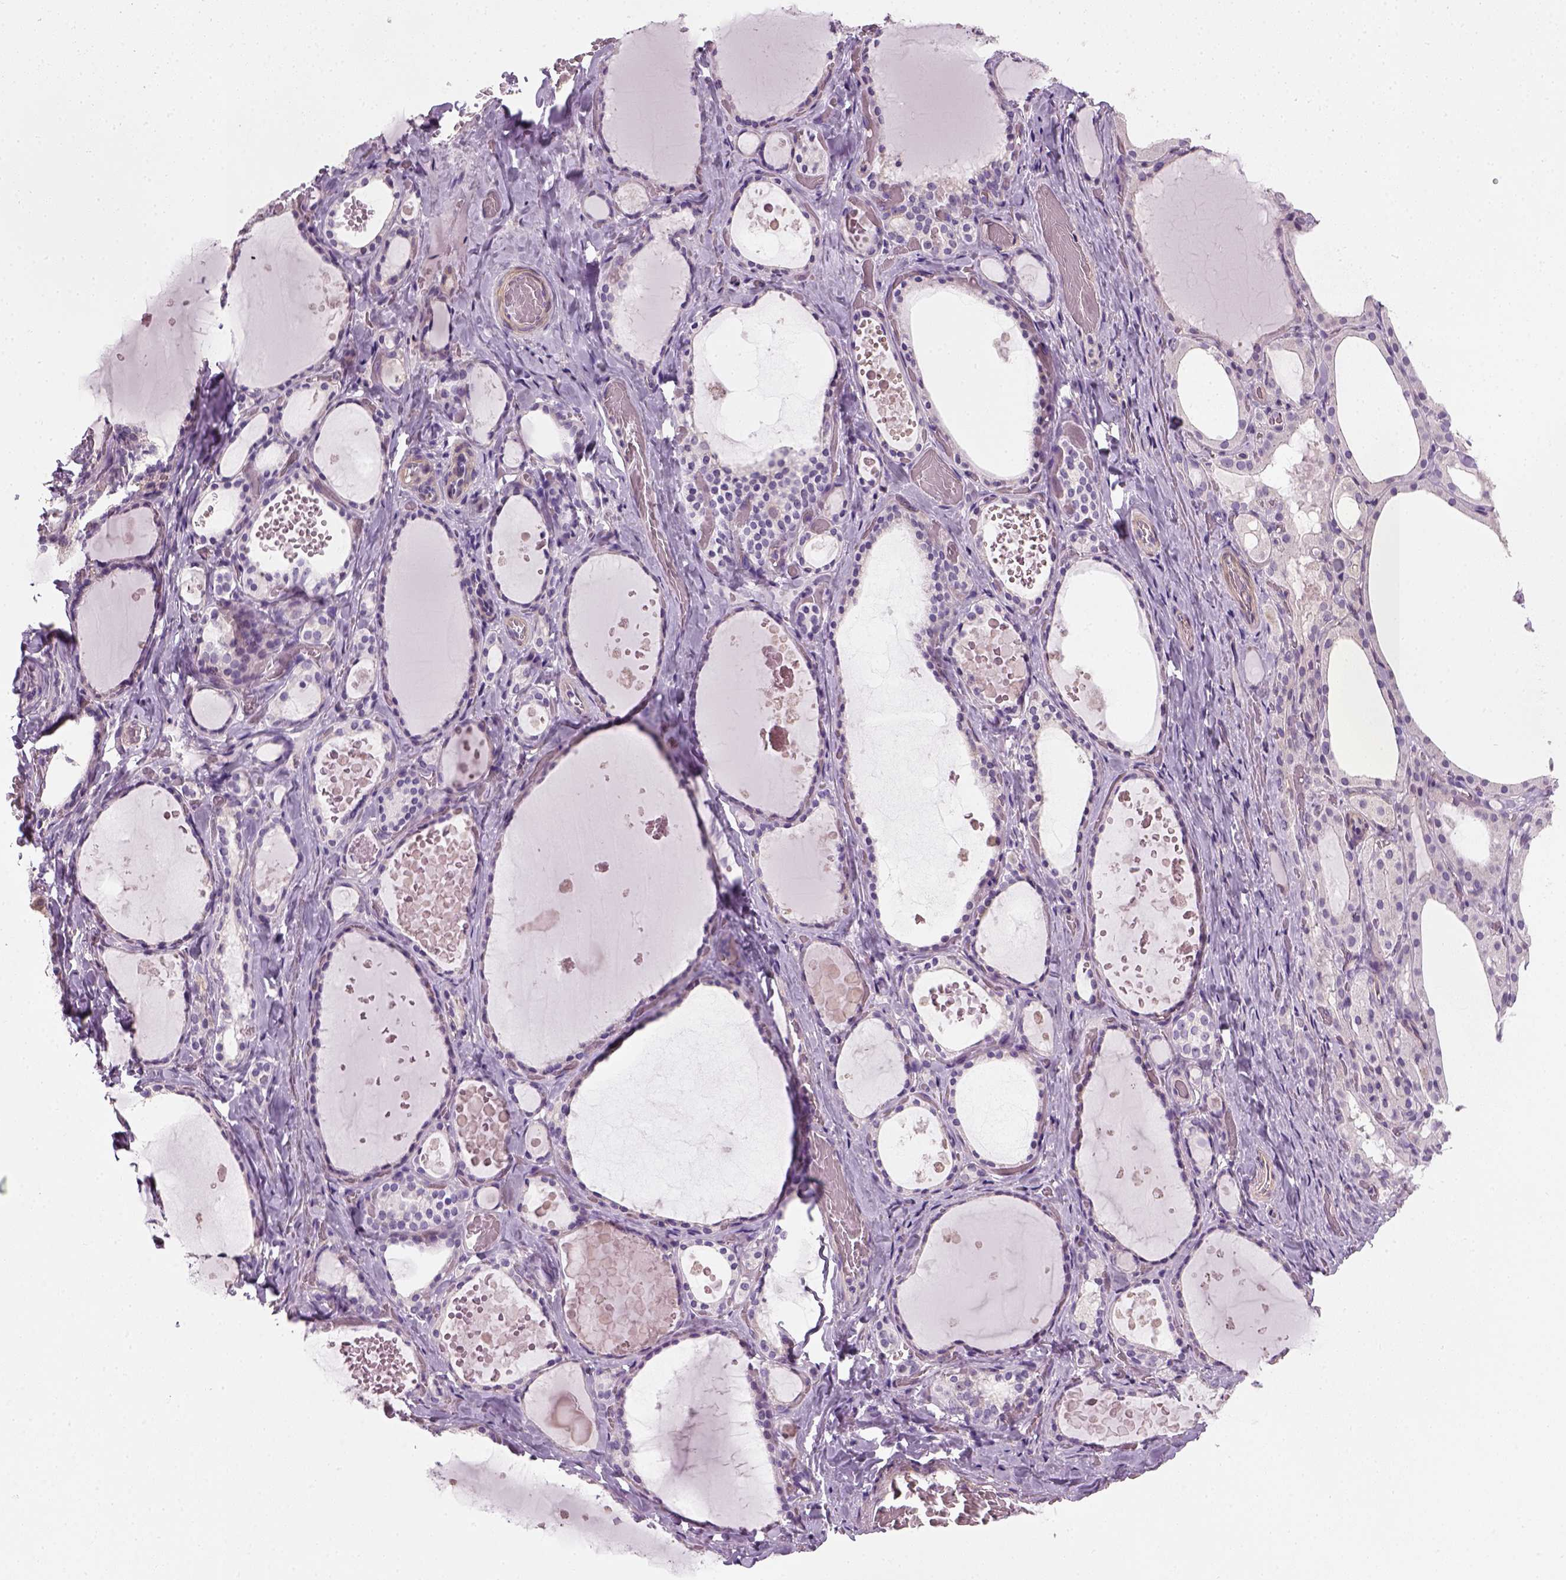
{"staining": {"intensity": "negative", "quantity": "none", "location": "none"}, "tissue": "thyroid gland", "cell_type": "Glandular cells", "image_type": "normal", "snomed": [{"axis": "morphology", "description": "Normal tissue, NOS"}, {"axis": "topography", "description": "Thyroid gland"}], "caption": "Protein analysis of benign thyroid gland displays no significant positivity in glandular cells.", "gene": "ELOVL3", "patient": {"sex": "female", "age": 56}}